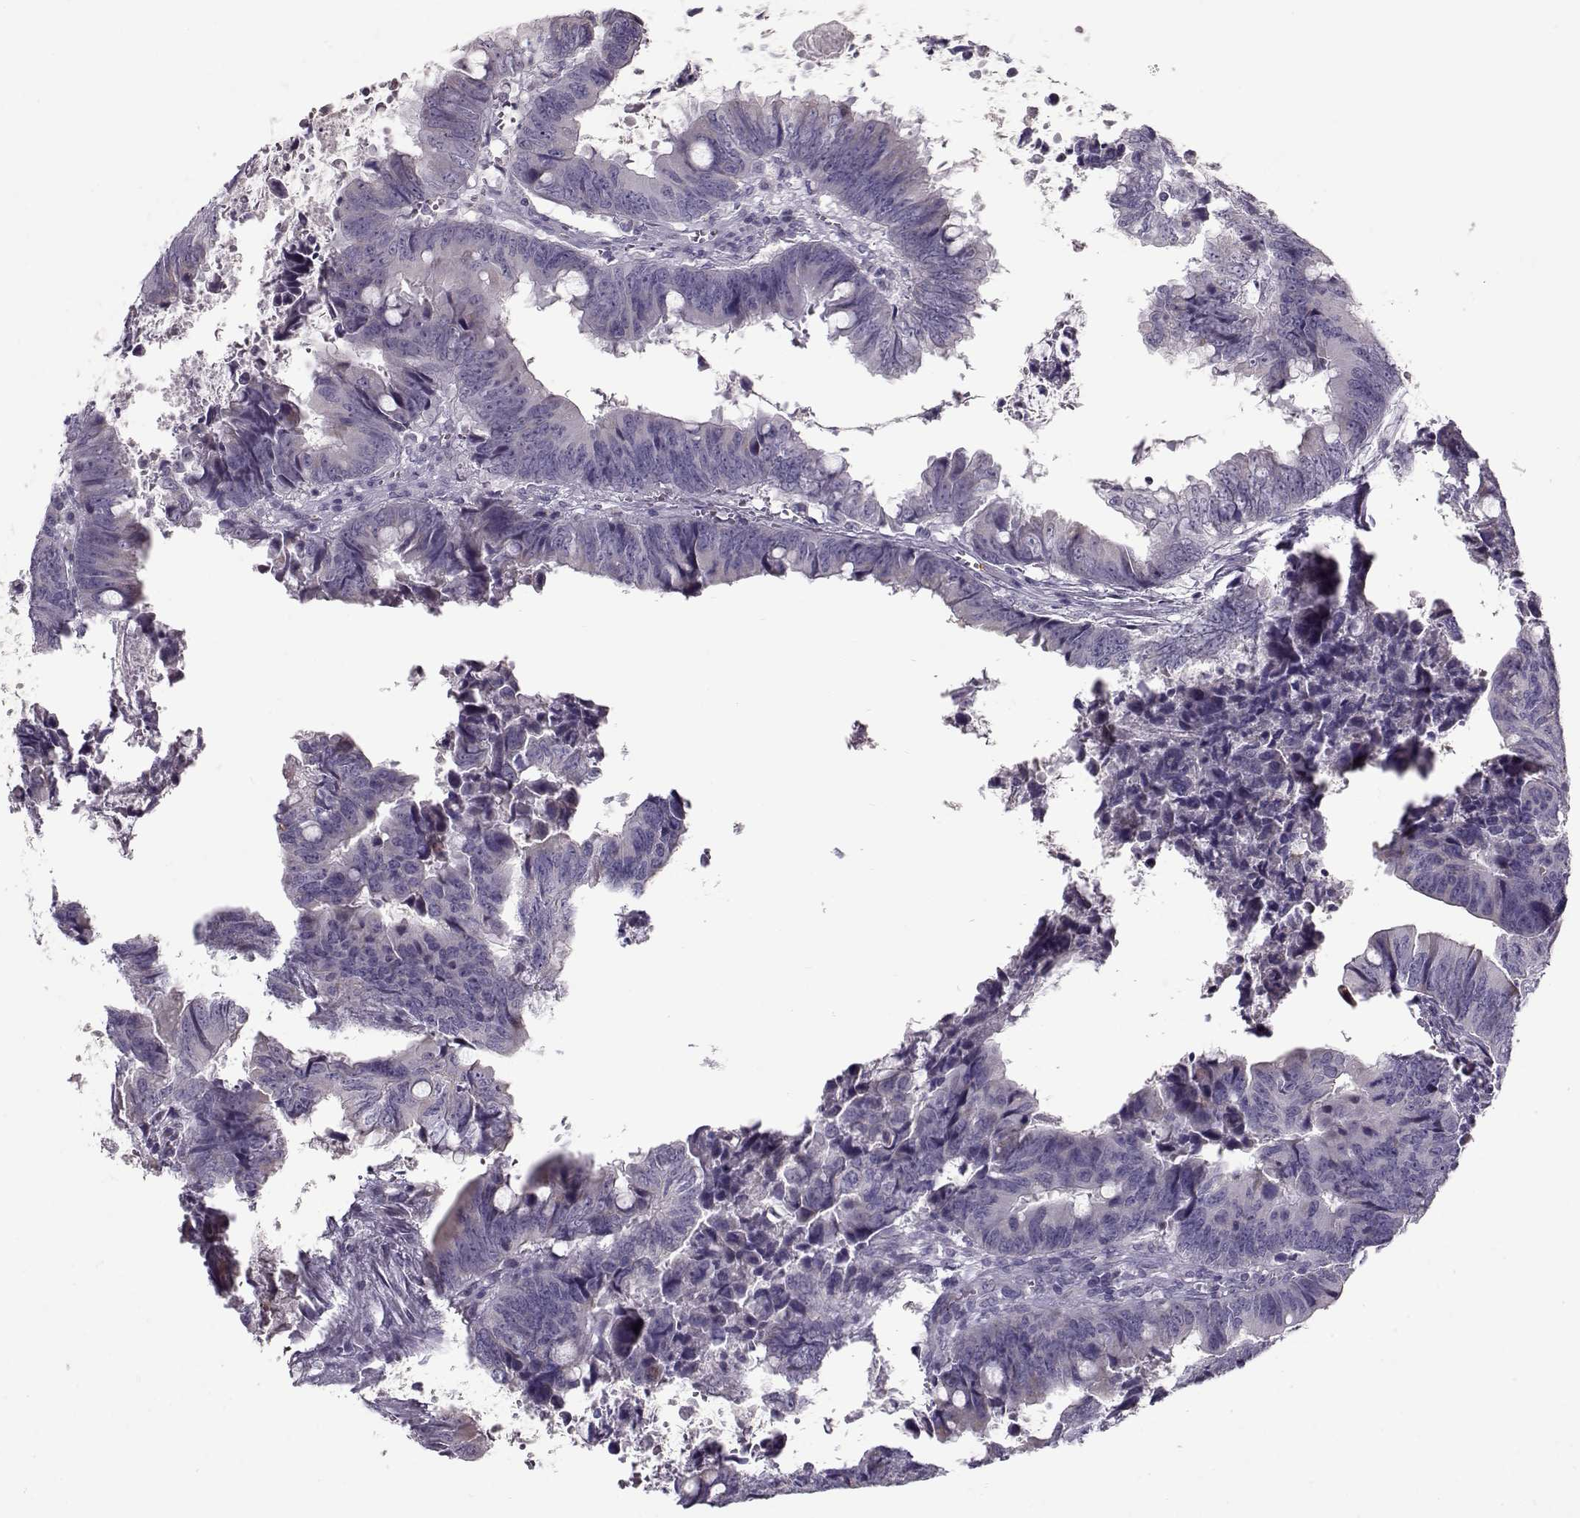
{"staining": {"intensity": "negative", "quantity": "none", "location": "none"}, "tissue": "colorectal cancer", "cell_type": "Tumor cells", "image_type": "cancer", "snomed": [{"axis": "morphology", "description": "Adenocarcinoma, NOS"}, {"axis": "topography", "description": "Colon"}], "caption": "Human colorectal adenocarcinoma stained for a protein using IHC reveals no expression in tumor cells.", "gene": "KLF17", "patient": {"sex": "female", "age": 82}}